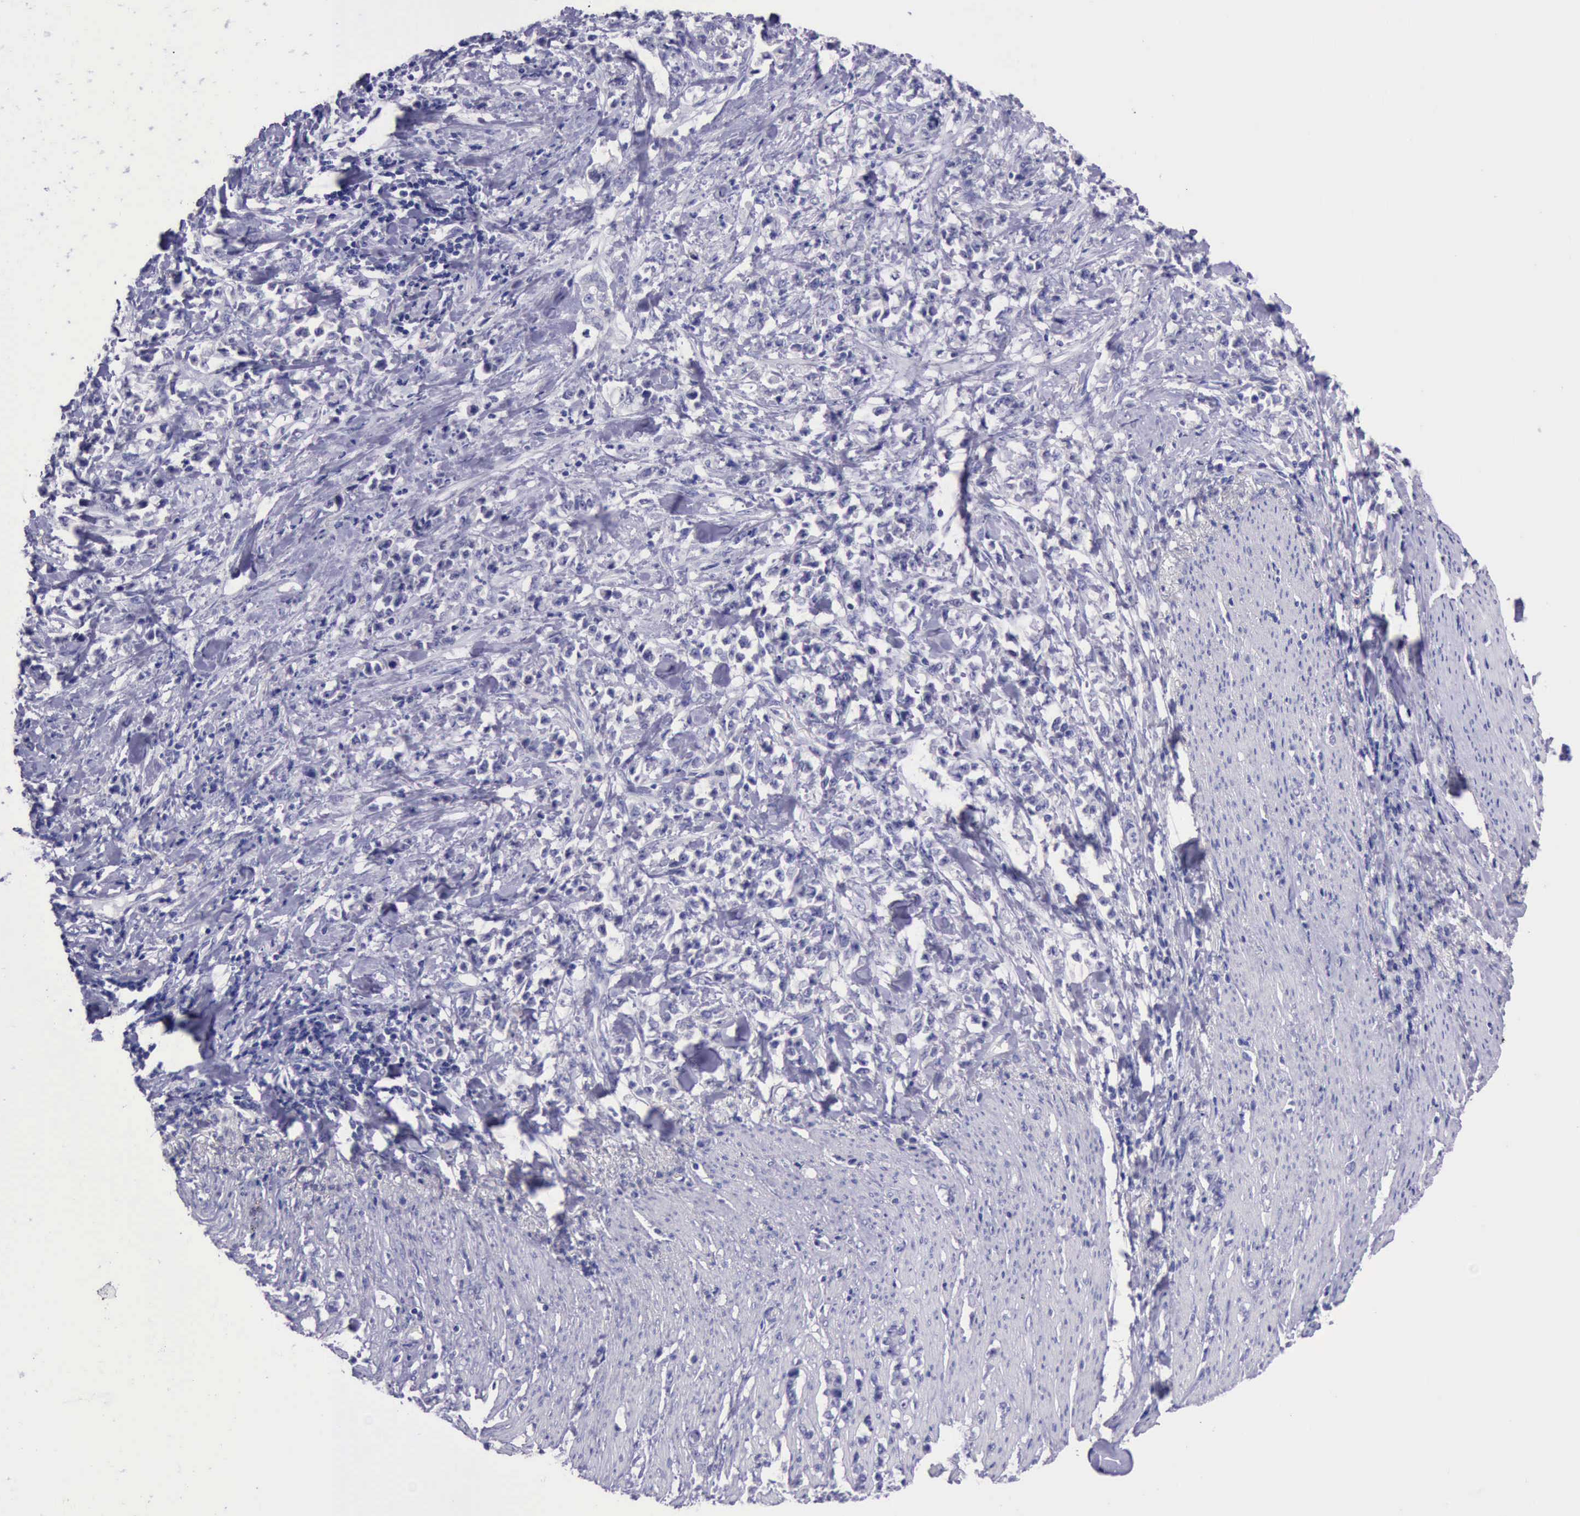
{"staining": {"intensity": "negative", "quantity": "none", "location": "none"}, "tissue": "stomach cancer", "cell_type": "Tumor cells", "image_type": "cancer", "snomed": [{"axis": "morphology", "description": "Adenocarcinoma, NOS"}, {"axis": "topography", "description": "Stomach, lower"}], "caption": "The image demonstrates no staining of tumor cells in stomach cancer.", "gene": "LRFN5", "patient": {"sex": "male", "age": 88}}